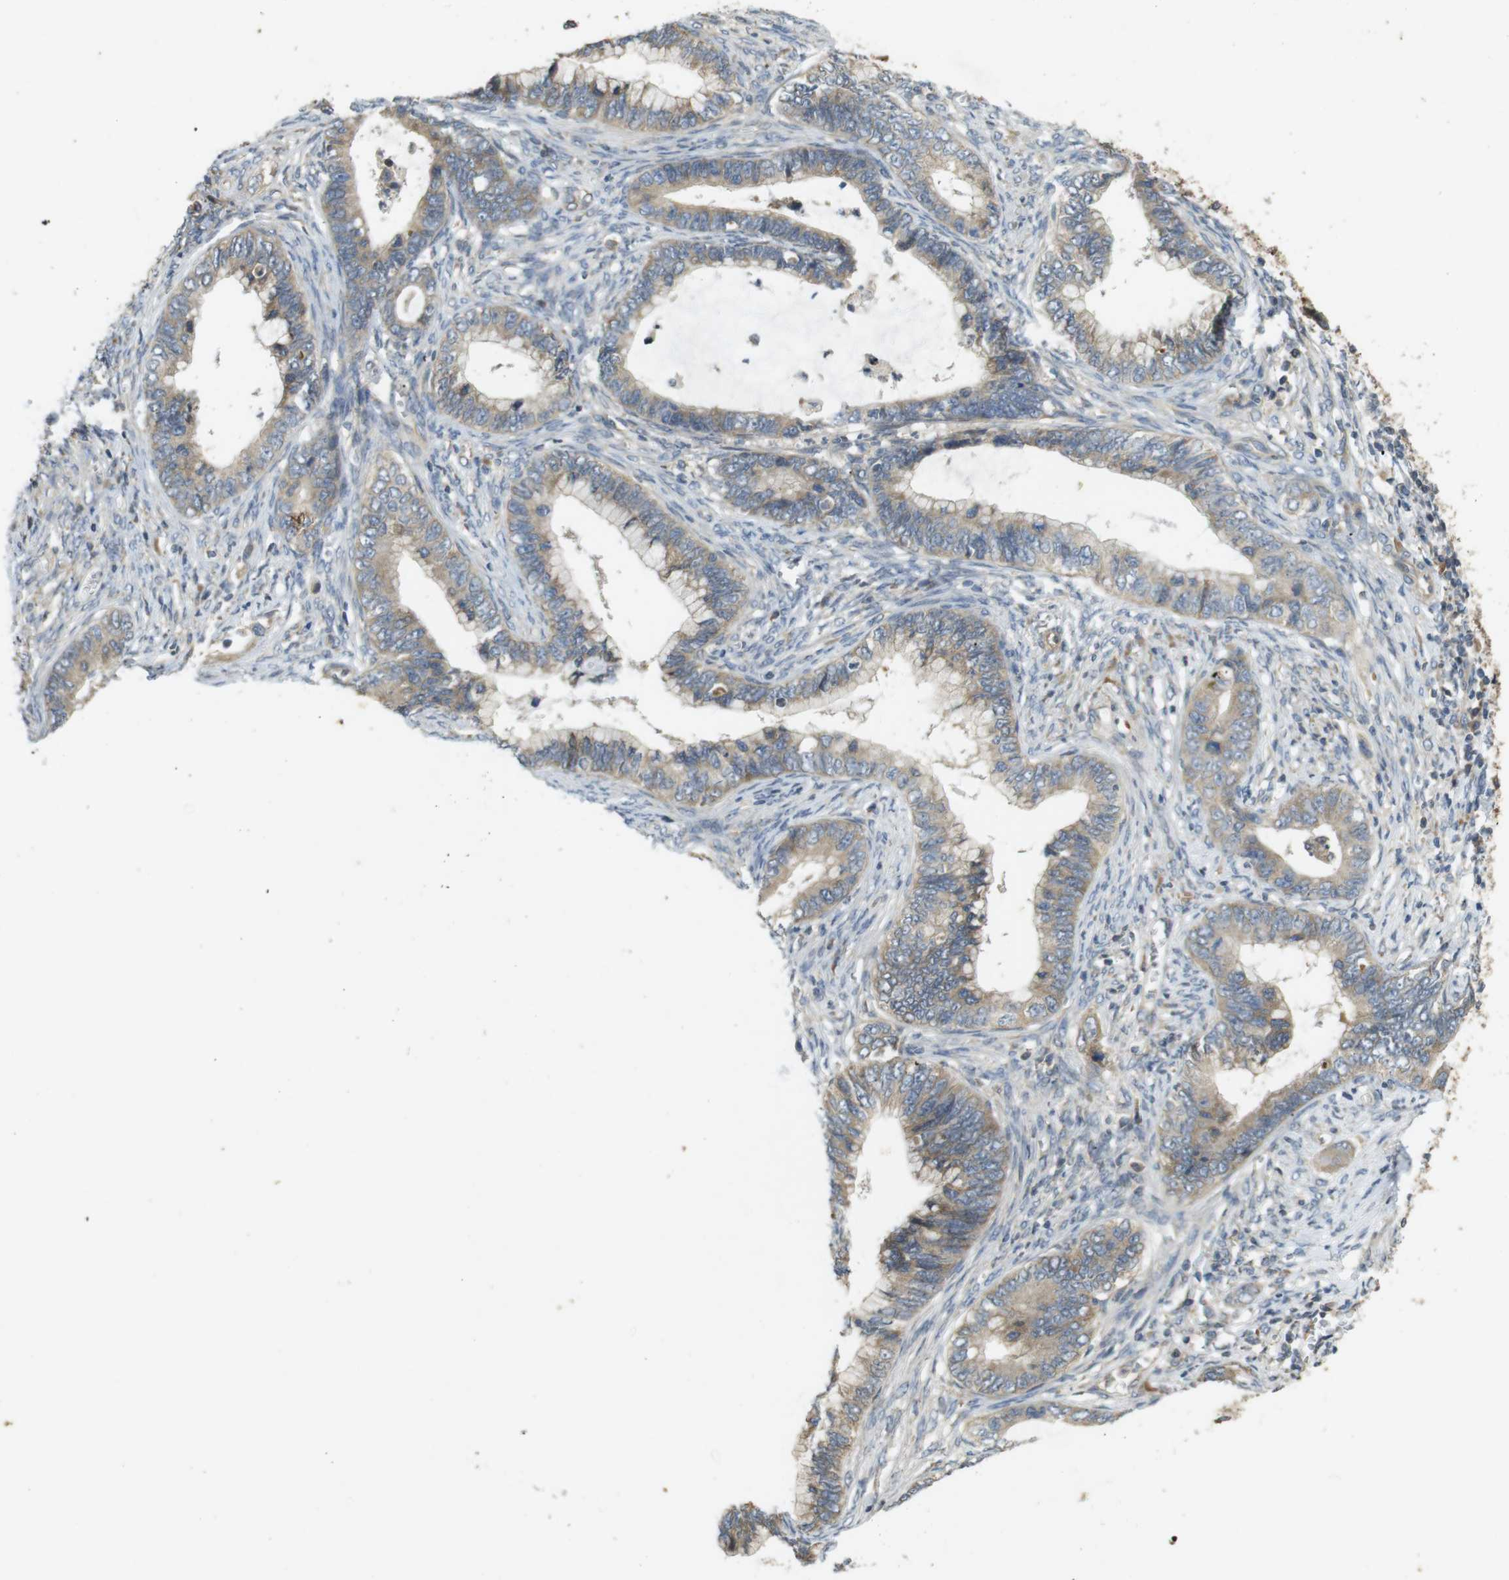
{"staining": {"intensity": "weak", "quantity": ">75%", "location": "cytoplasmic/membranous"}, "tissue": "cervical cancer", "cell_type": "Tumor cells", "image_type": "cancer", "snomed": [{"axis": "morphology", "description": "Adenocarcinoma, NOS"}, {"axis": "topography", "description": "Cervix"}], "caption": "Cervical adenocarcinoma stained with a brown dye reveals weak cytoplasmic/membranous positive expression in about >75% of tumor cells.", "gene": "CLTC", "patient": {"sex": "female", "age": 44}}